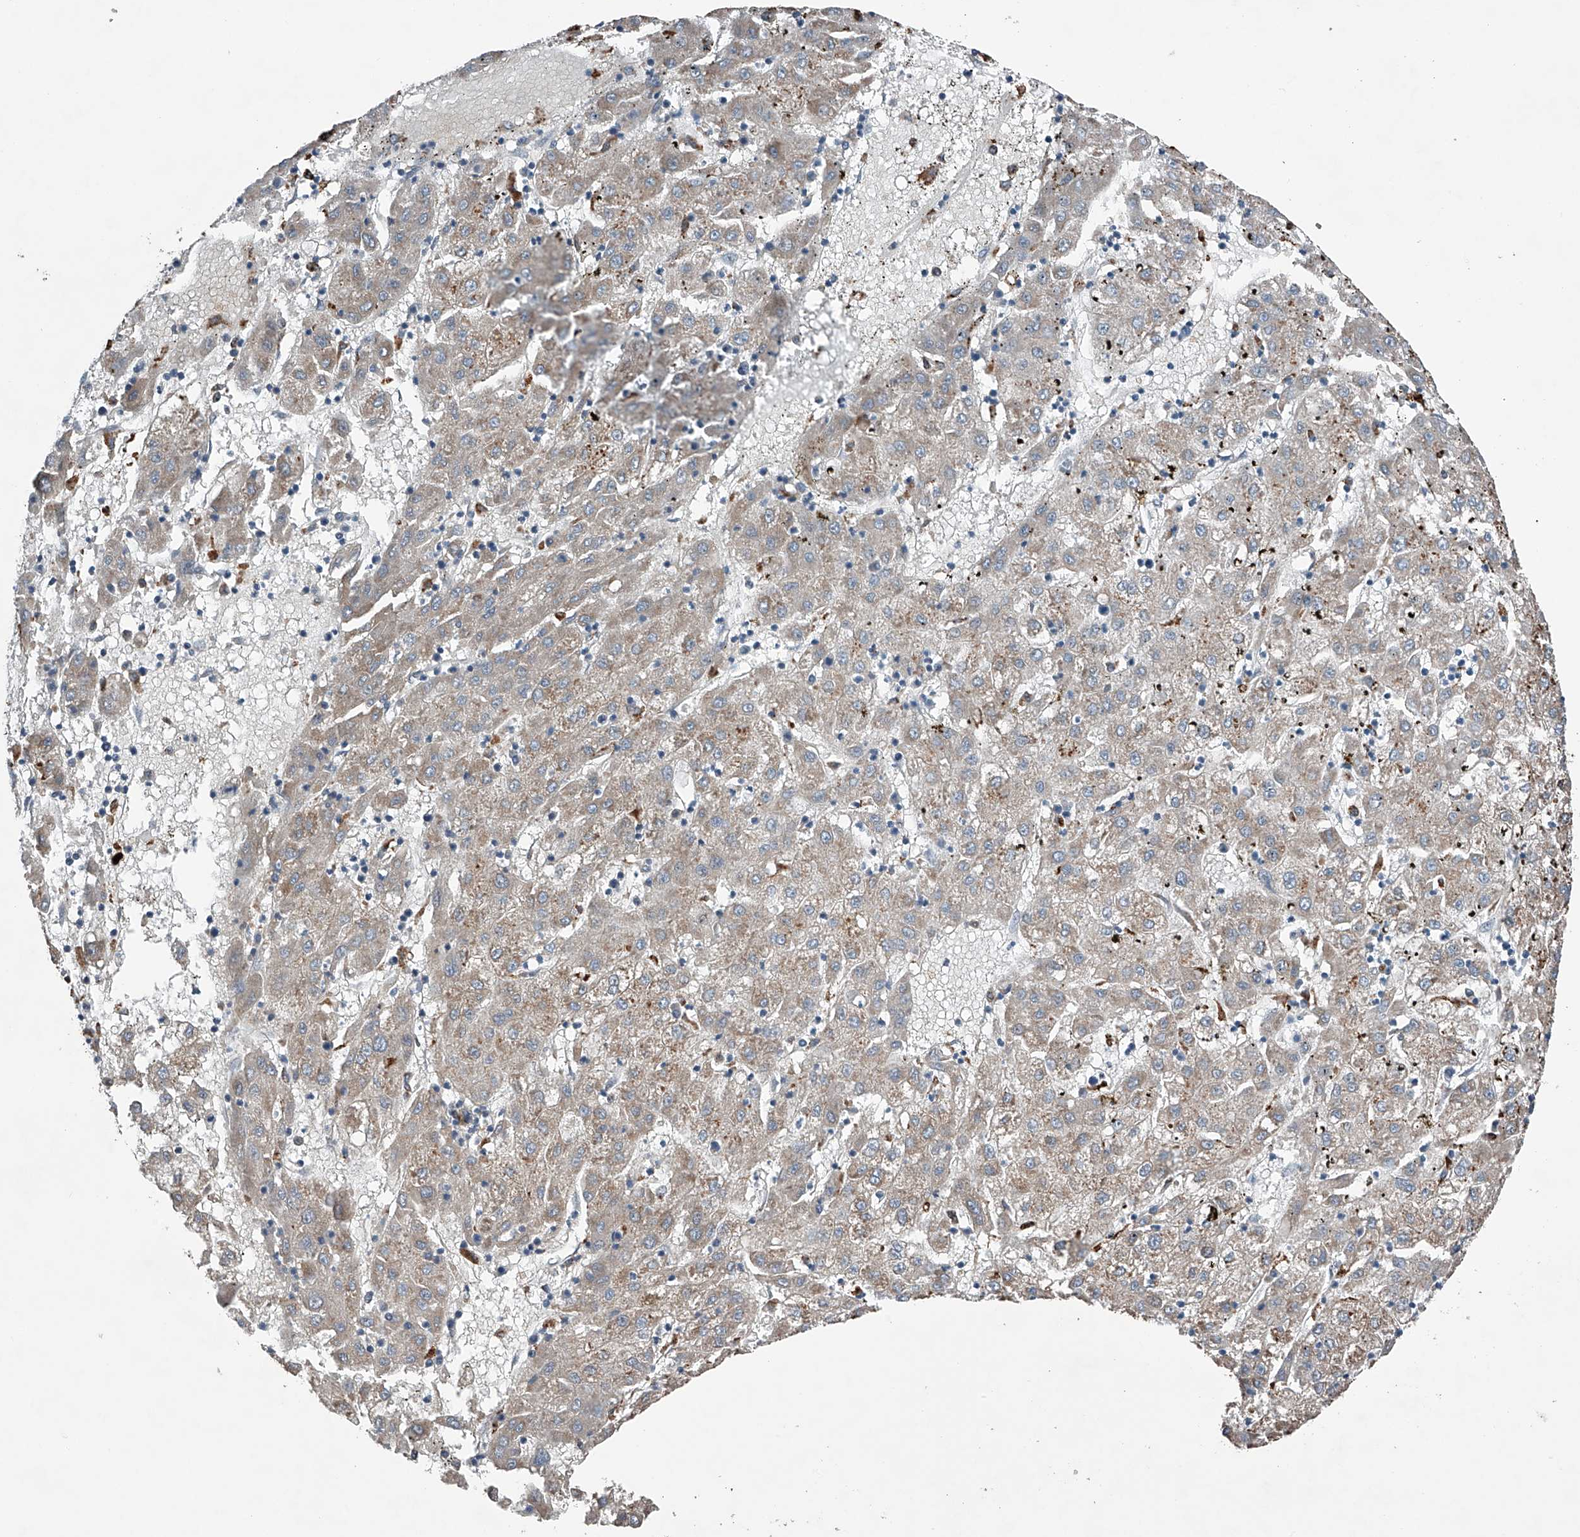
{"staining": {"intensity": "weak", "quantity": ">75%", "location": "cytoplasmic/membranous"}, "tissue": "liver cancer", "cell_type": "Tumor cells", "image_type": "cancer", "snomed": [{"axis": "morphology", "description": "Carcinoma, Hepatocellular, NOS"}, {"axis": "topography", "description": "Liver"}], "caption": "DAB (3,3'-diaminobenzidine) immunohistochemical staining of liver cancer (hepatocellular carcinoma) shows weak cytoplasmic/membranous protein positivity in approximately >75% of tumor cells. (IHC, brightfield microscopy, high magnification).", "gene": "ZNF772", "patient": {"sex": "male", "age": 72}}